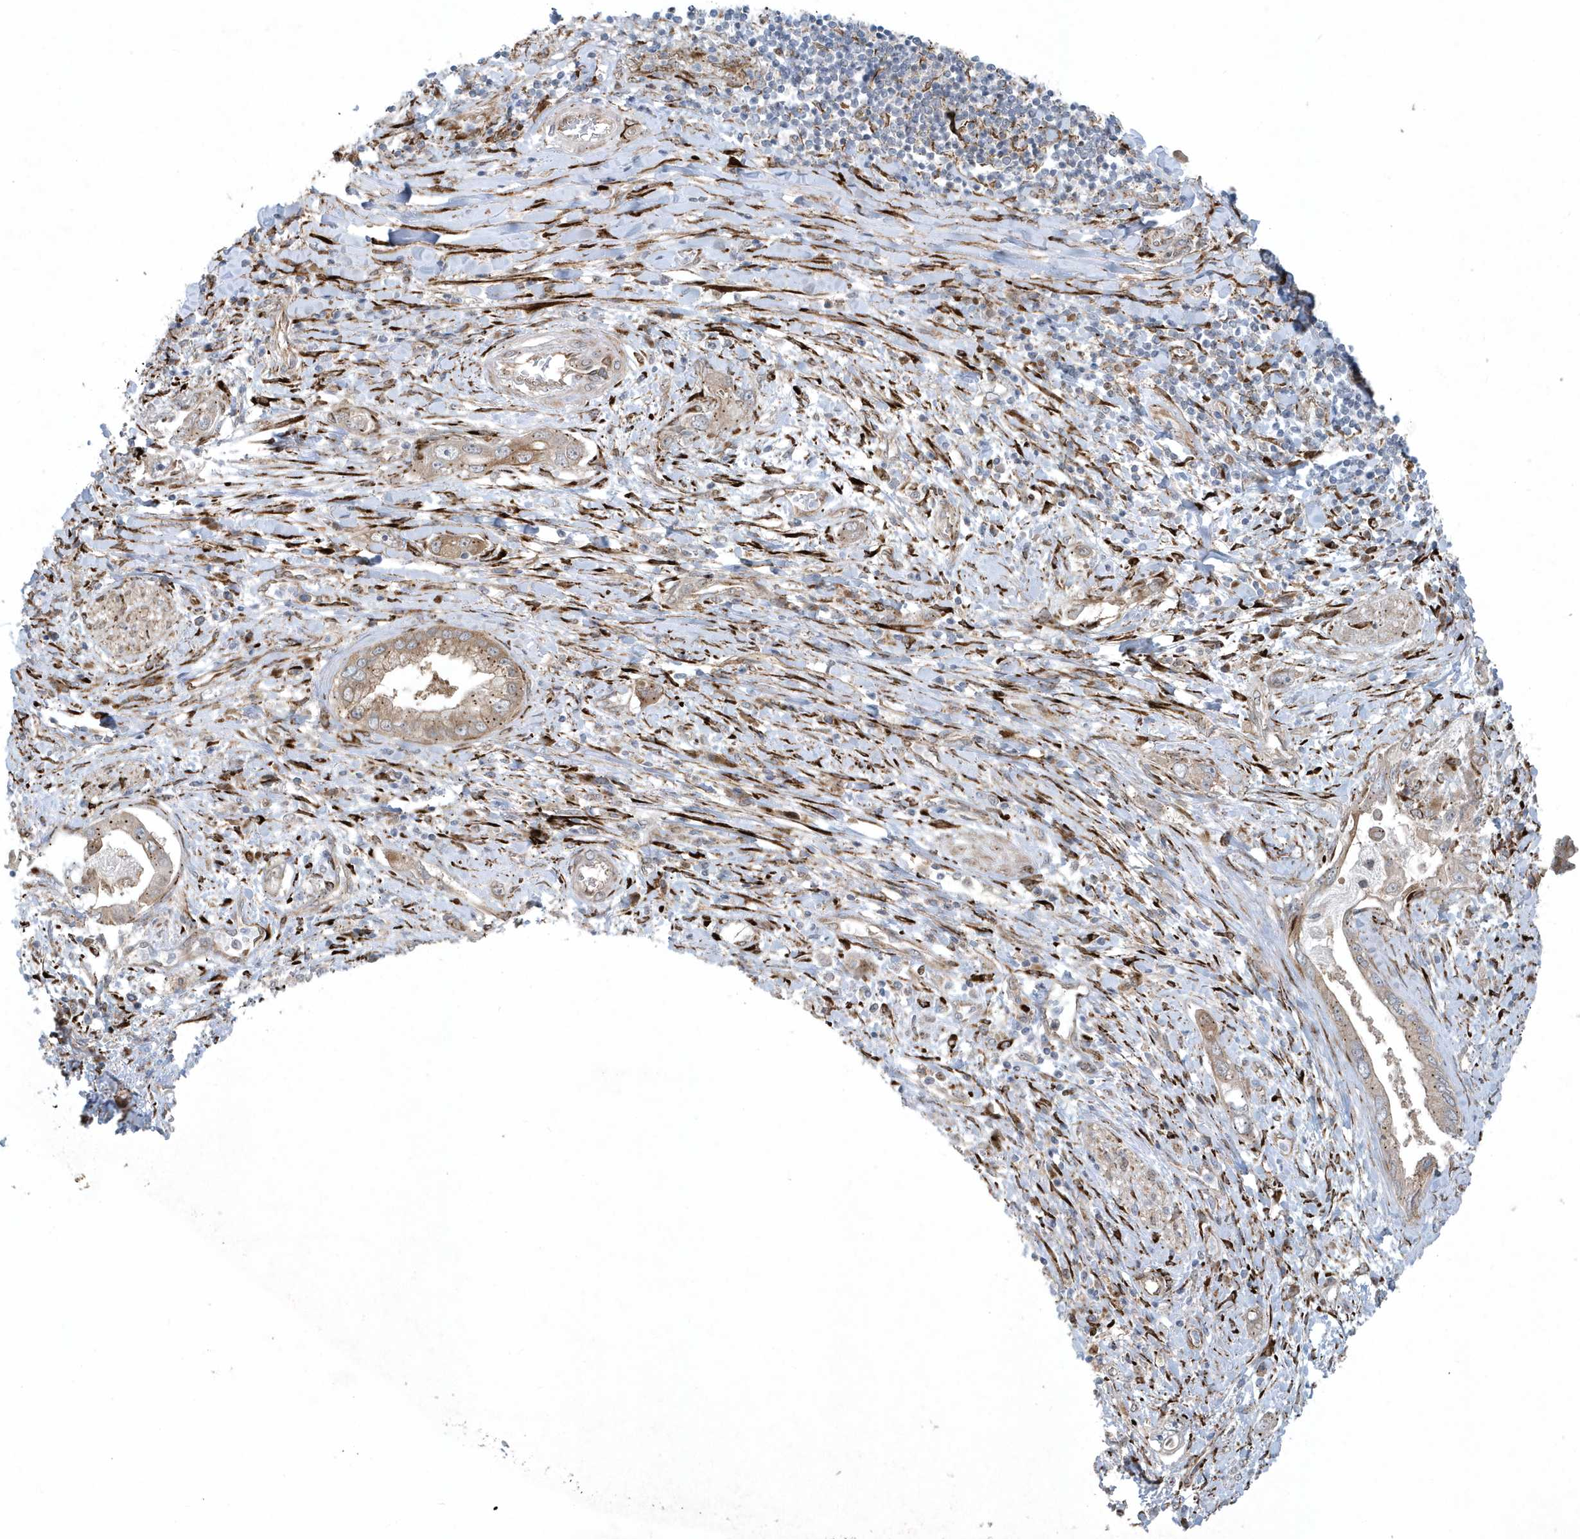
{"staining": {"intensity": "weak", "quantity": ">75%", "location": "cytoplasmic/membranous"}, "tissue": "pancreatic cancer", "cell_type": "Tumor cells", "image_type": "cancer", "snomed": [{"axis": "morphology", "description": "Inflammation, NOS"}, {"axis": "morphology", "description": "Adenocarcinoma, NOS"}, {"axis": "topography", "description": "Pancreas"}], "caption": "Pancreatic adenocarcinoma tissue reveals weak cytoplasmic/membranous positivity in about >75% of tumor cells, visualized by immunohistochemistry. The staining was performed using DAB (3,3'-diaminobenzidine), with brown indicating positive protein expression. Nuclei are stained blue with hematoxylin.", "gene": "FAM98A", "patient": {"sex": "female", "age": 56}}